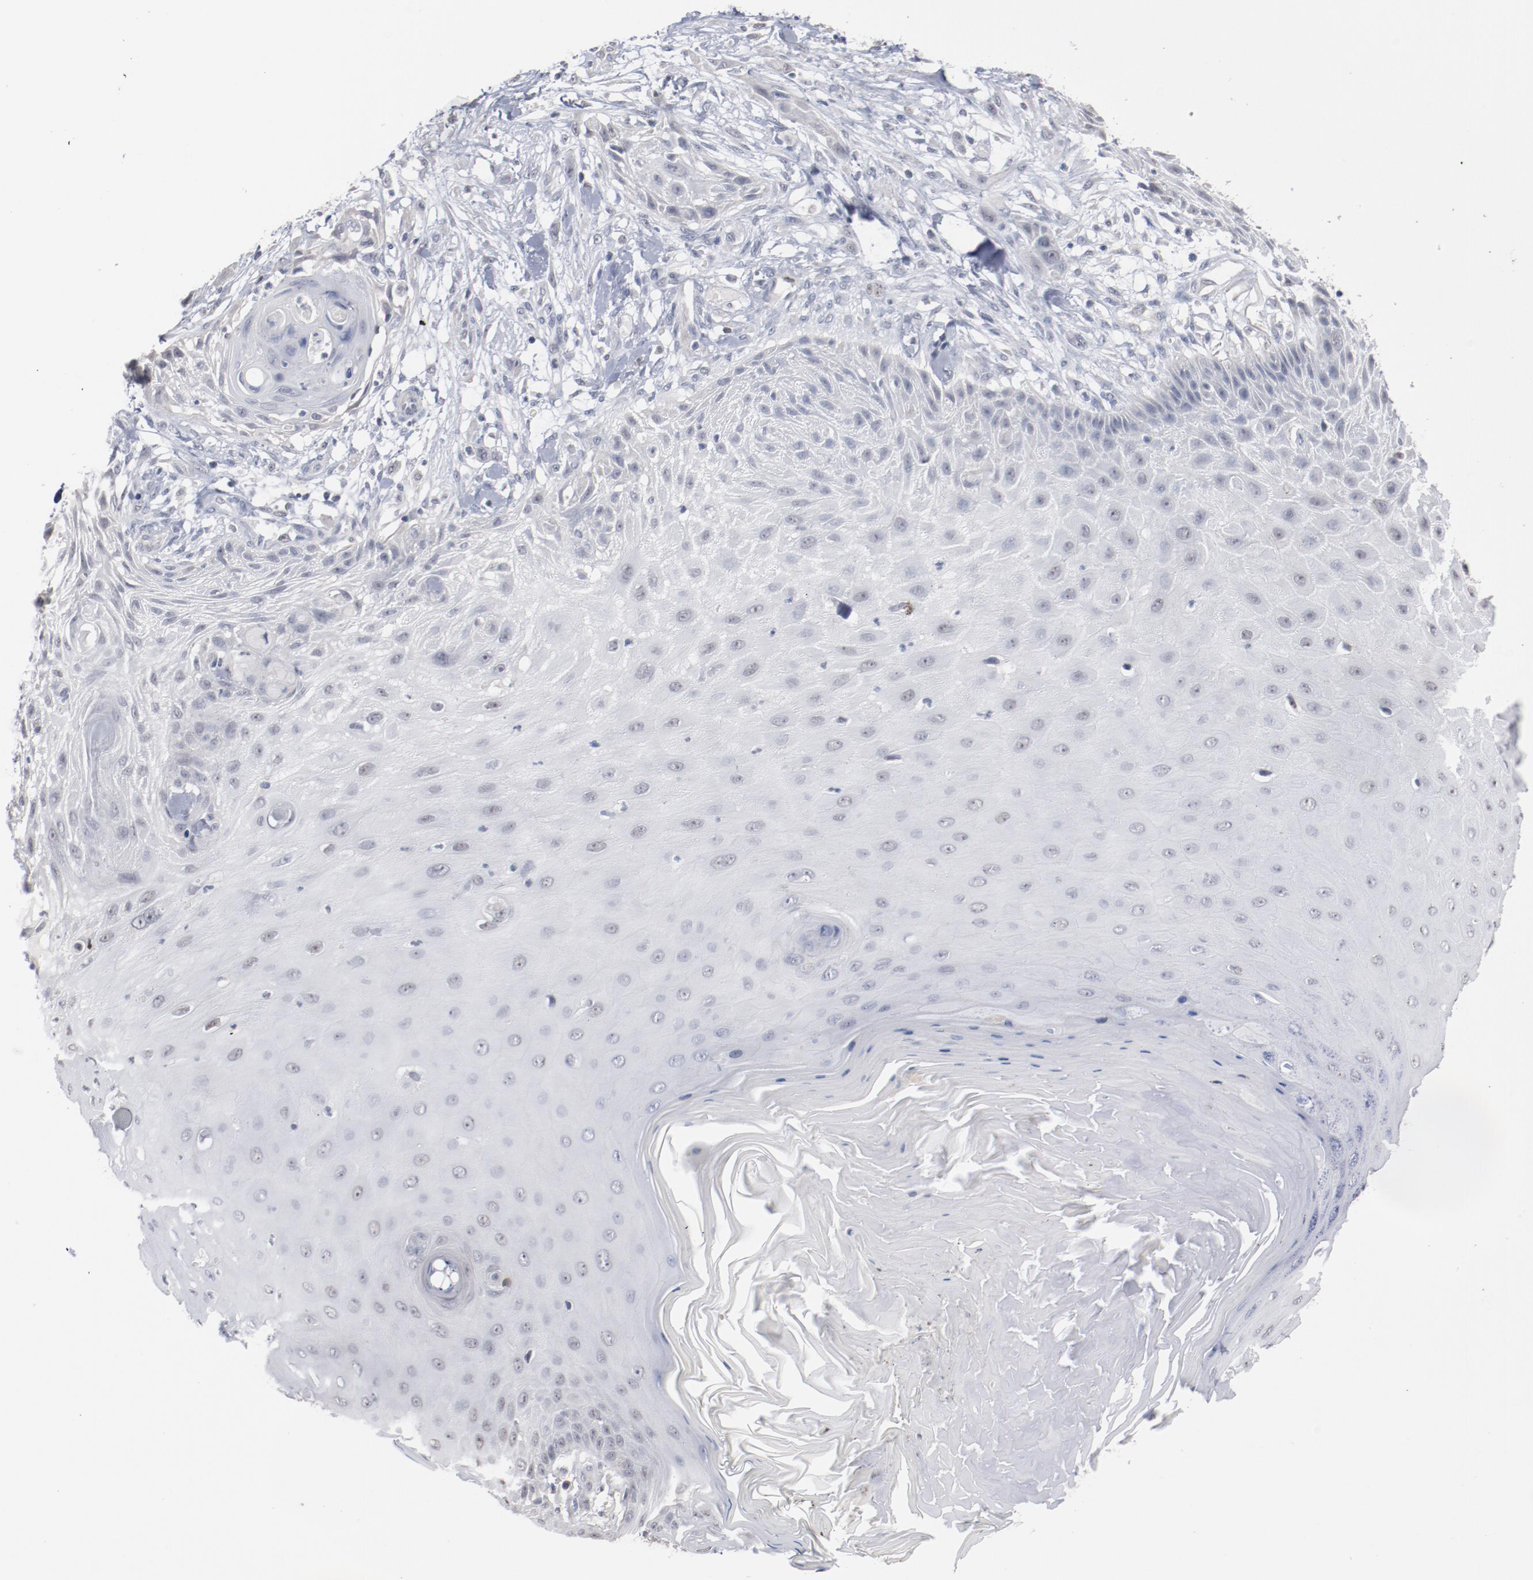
{"staining": {"intensity": "negative", "quantity": "none", "location": "none"}, "tissue": "skin cancer", "cell_type": "Tumor cells", "image_type": "cancer", "snomed": [{"axis": "morphology", "description": "Normal tissue, NOS"}, {"axis": "morphology", "description": "Squamous cell carcinoma, NOS"}, {"axis": "topography", "description": "Skin"}], "caption": "Squamous cell carcinoma (skin) was stained to show a protein in brown. There is no significant staining in tumor cells. (Stains: DAB (3,3'-diaminobenzidine) IHC with hematoxylin counter stain, Microscopy: brightfield microscopy at high magnification).", "gene": "ERICH1", "patient": {"sex": "female", "age": 59}}